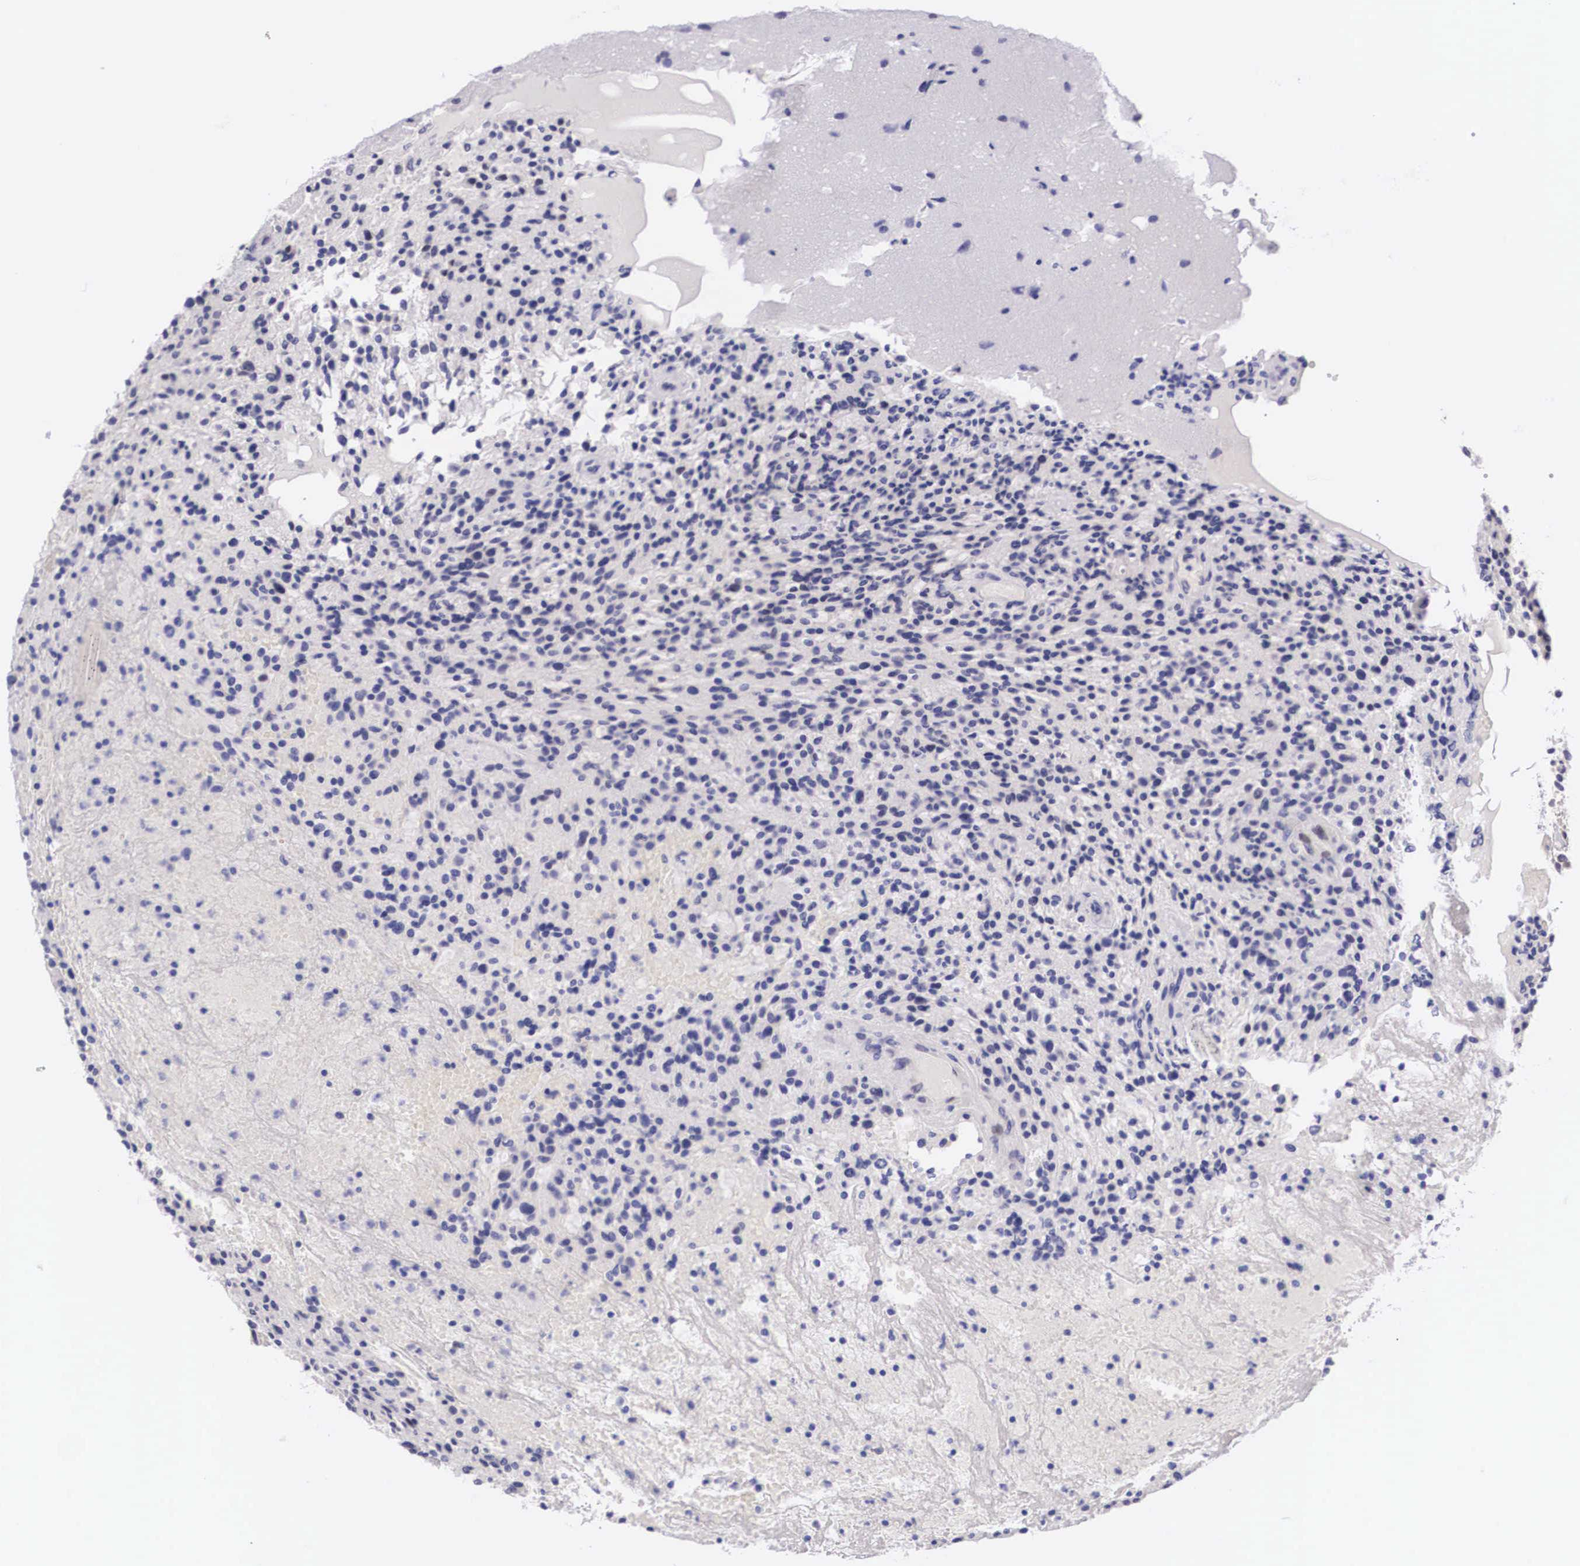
{"staining": {"intensity": "negative", "quantity": "none", "location": "none"}, "tissue": "glioma", "cell_type": "Tumor cells", "image_type": "cancer", "snomed": [{"axis": "morphology", "description": "Glioma, malignant, High grade"}, {"axis": "topography", "description": "Brain"}], "caption": "The immunohistochemistry (IHC) image has no significant expression in tumor cells of high-grade glioma (malignant) tissue.", "gene": "HMGN5", "patient": {"sex": "female", "age": 13}}